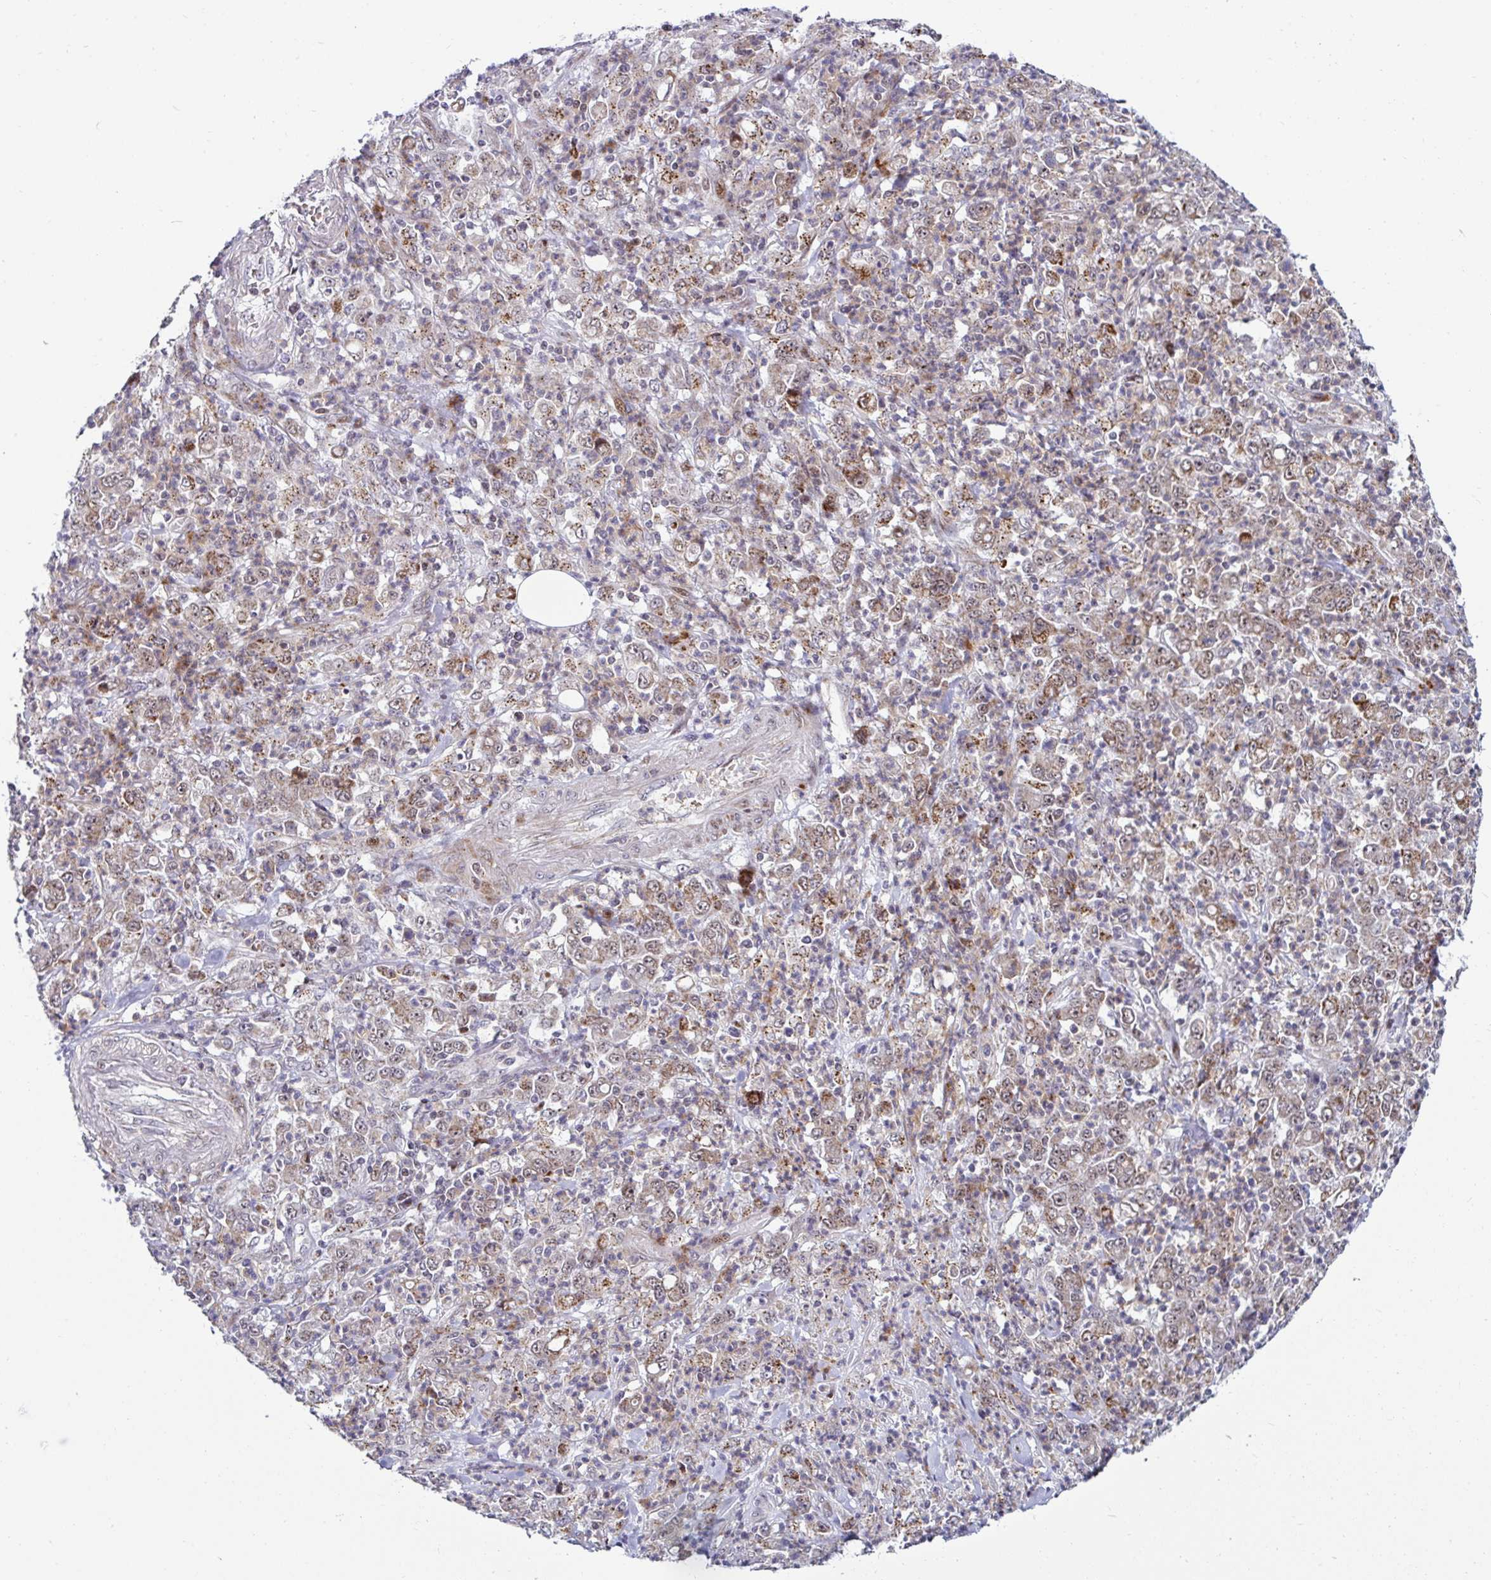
{"staining": {"intensity": "moderate", "quantity": ">75%", "location": "cytoplasmic/membranous"}, "tissue": "stomach cancer", "cell_type": "Tumor cells", "image_type": "cancer", "snomed": [{"axis": "morphology", "description": "Adenocarcinoma, NOS"}, {"axis": "topography", "description": "Stomach, lower"}], "caption": "IHC of stomach adenocarcinoma reveals medium levels of moderate cytoplasmic/membranous positivity in about >75% of tumor cells.", "gene": "DZIP1", "patient": {"sex": "female", "age": 71}}